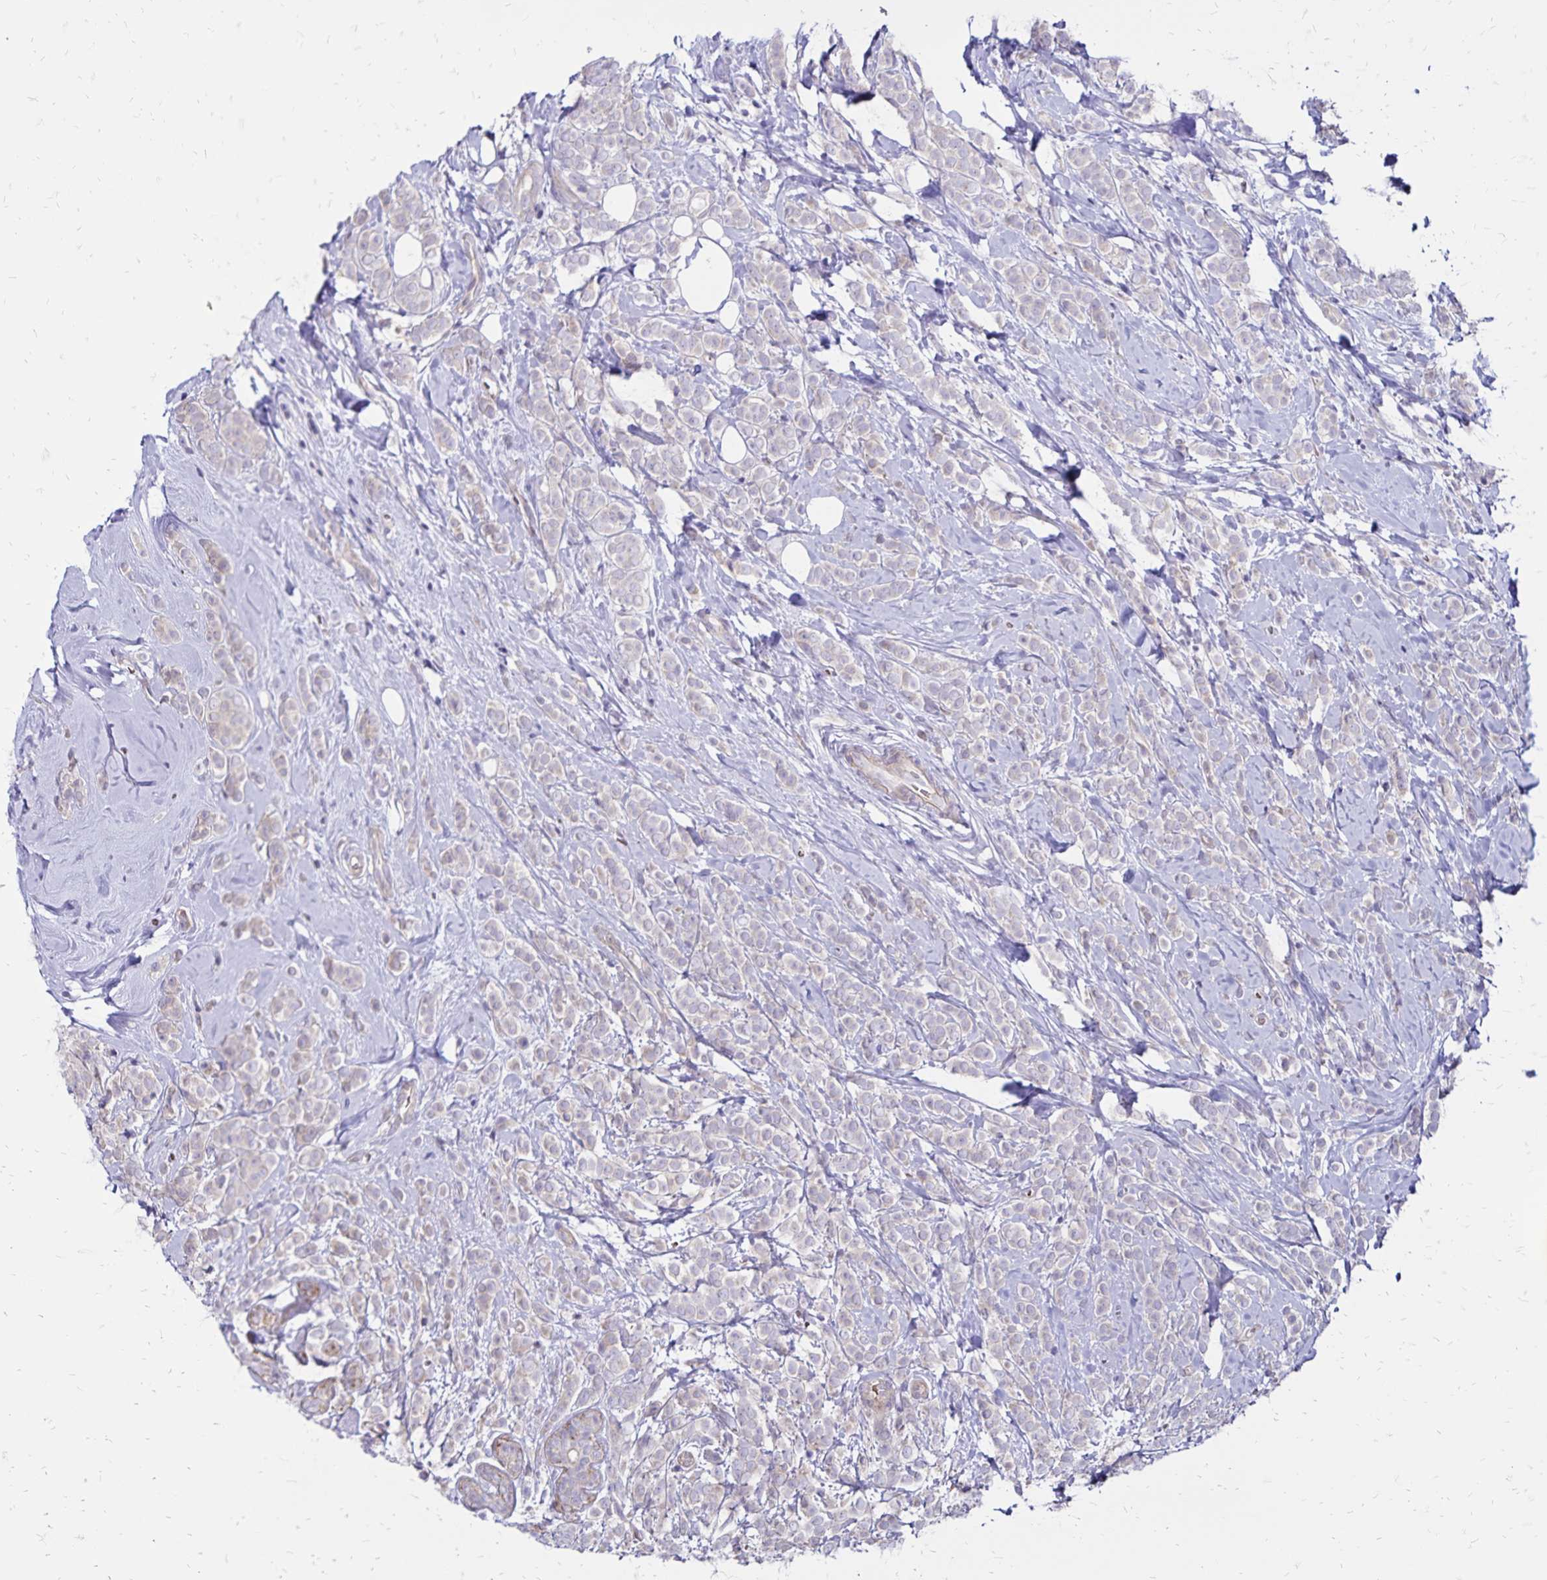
{"staining": {"intensity": "negative", "quantity": "none", "location": "none"}, "tissue": "breast cancer", "cell_type": "Tumor cells", "image_type": "cancer", "snomed": [{"axis": "morphology", "description": "Lobular carcinoma"}, {"axis": "topography", "description": "Breast"}], "caption": "DAB immunohistochemical staining of human lobular carcinoma (breast) displays no significant positivity in tumor cells.", "gene": "FSD1", "patient": {"sex": "female", "age": 49}}